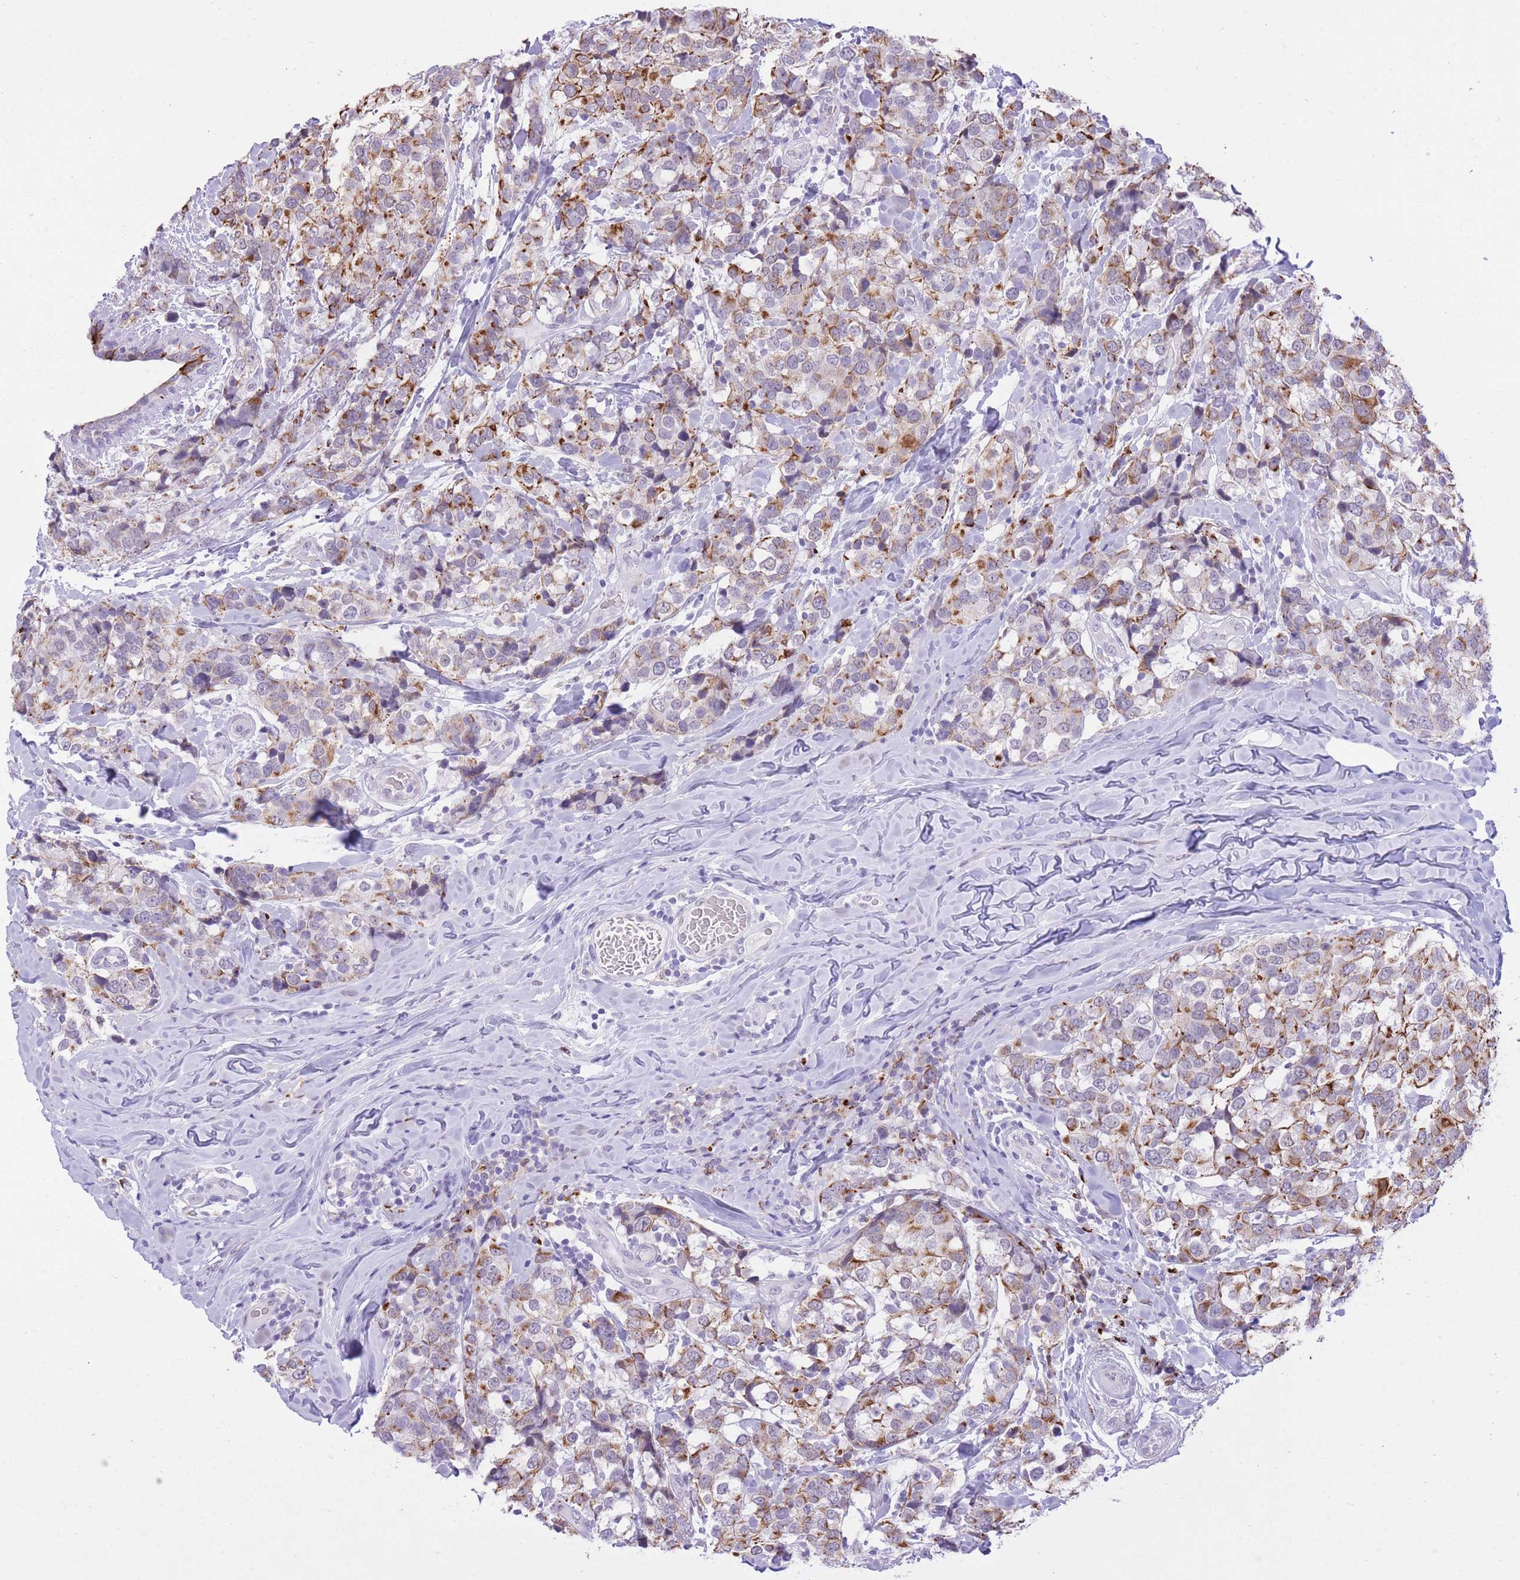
{"staining": {"intensity": "moderate", "quantity": "25%-75%", "location": "cytoplasmic/membranous"}, "tissue": "breast cancer", "cell_type": "Tumor cells", "image_type": "cancer", "snomed": [{"axis": "morphology", "description": "Lobular carcinoma"}, {"axis": "topography", "description": "Breast"}], "caption": "About 25%-75% of tumor cells in human breast lobular carcinoma show moderate cytoplasmic/membranous protein staining as visualized by brown immunohistochemical staining.", "gene": "MEIS3", "patient": {"sex": "female", "age": 59}}